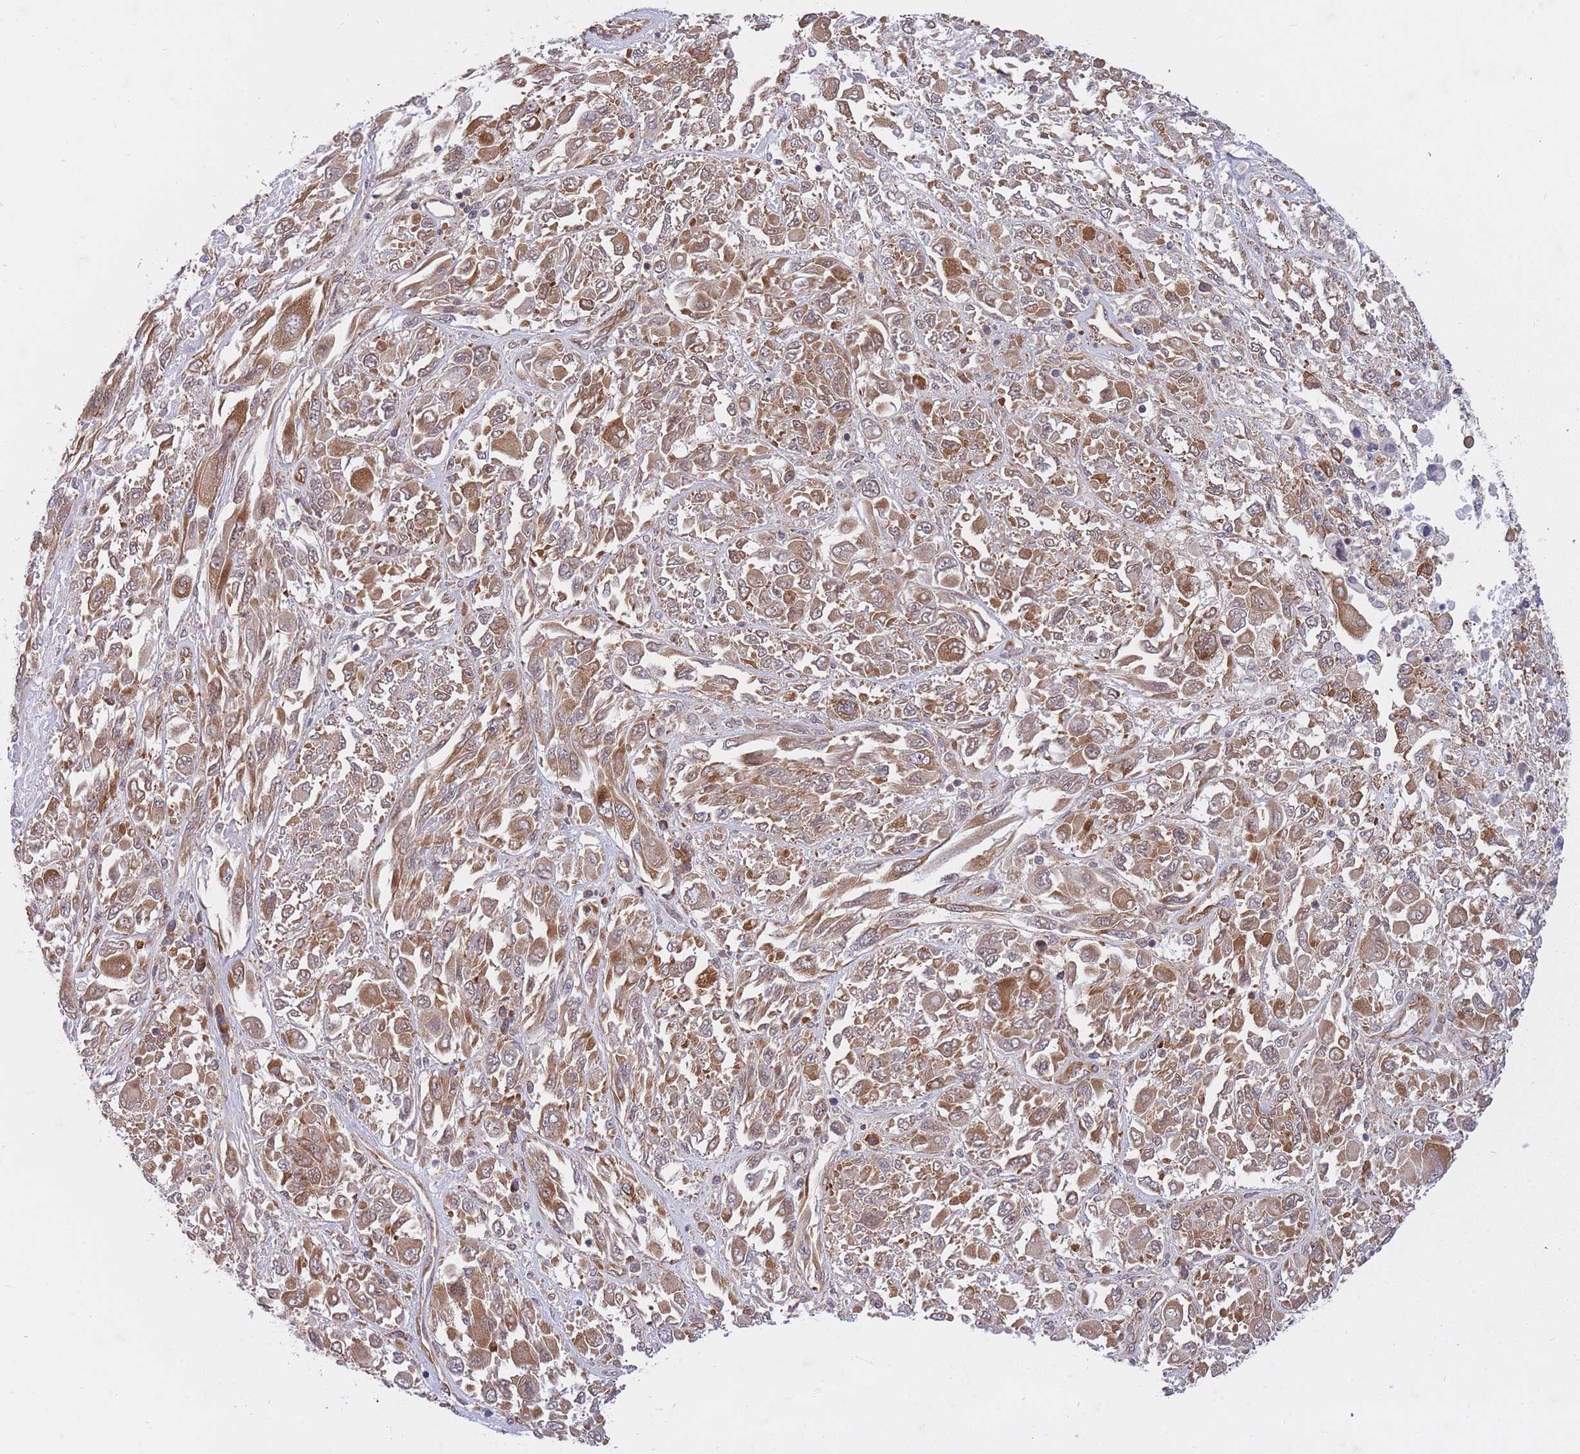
{"staining": {"intensity": "moderate", "quantity": ">75%", "location": "cytoplasmic/membranous"}, "tissue": "melanoma", "cell_type": "Tumor cells", "image_type": "cancer", "snomed": [{"axis": "morphology", "description": "Malignant melanoma, NOS"}, {"axis": "topography", "description": "Skin"}], "caption": "The image displays immunohistochemical staining of malignant melanoma. There is moderate cytoplasmic/membranous expression is appreciated in approximately >75% of tumor cells.", "gene": "CCDC124", "patient": {"sex": "female", "age": 91}}